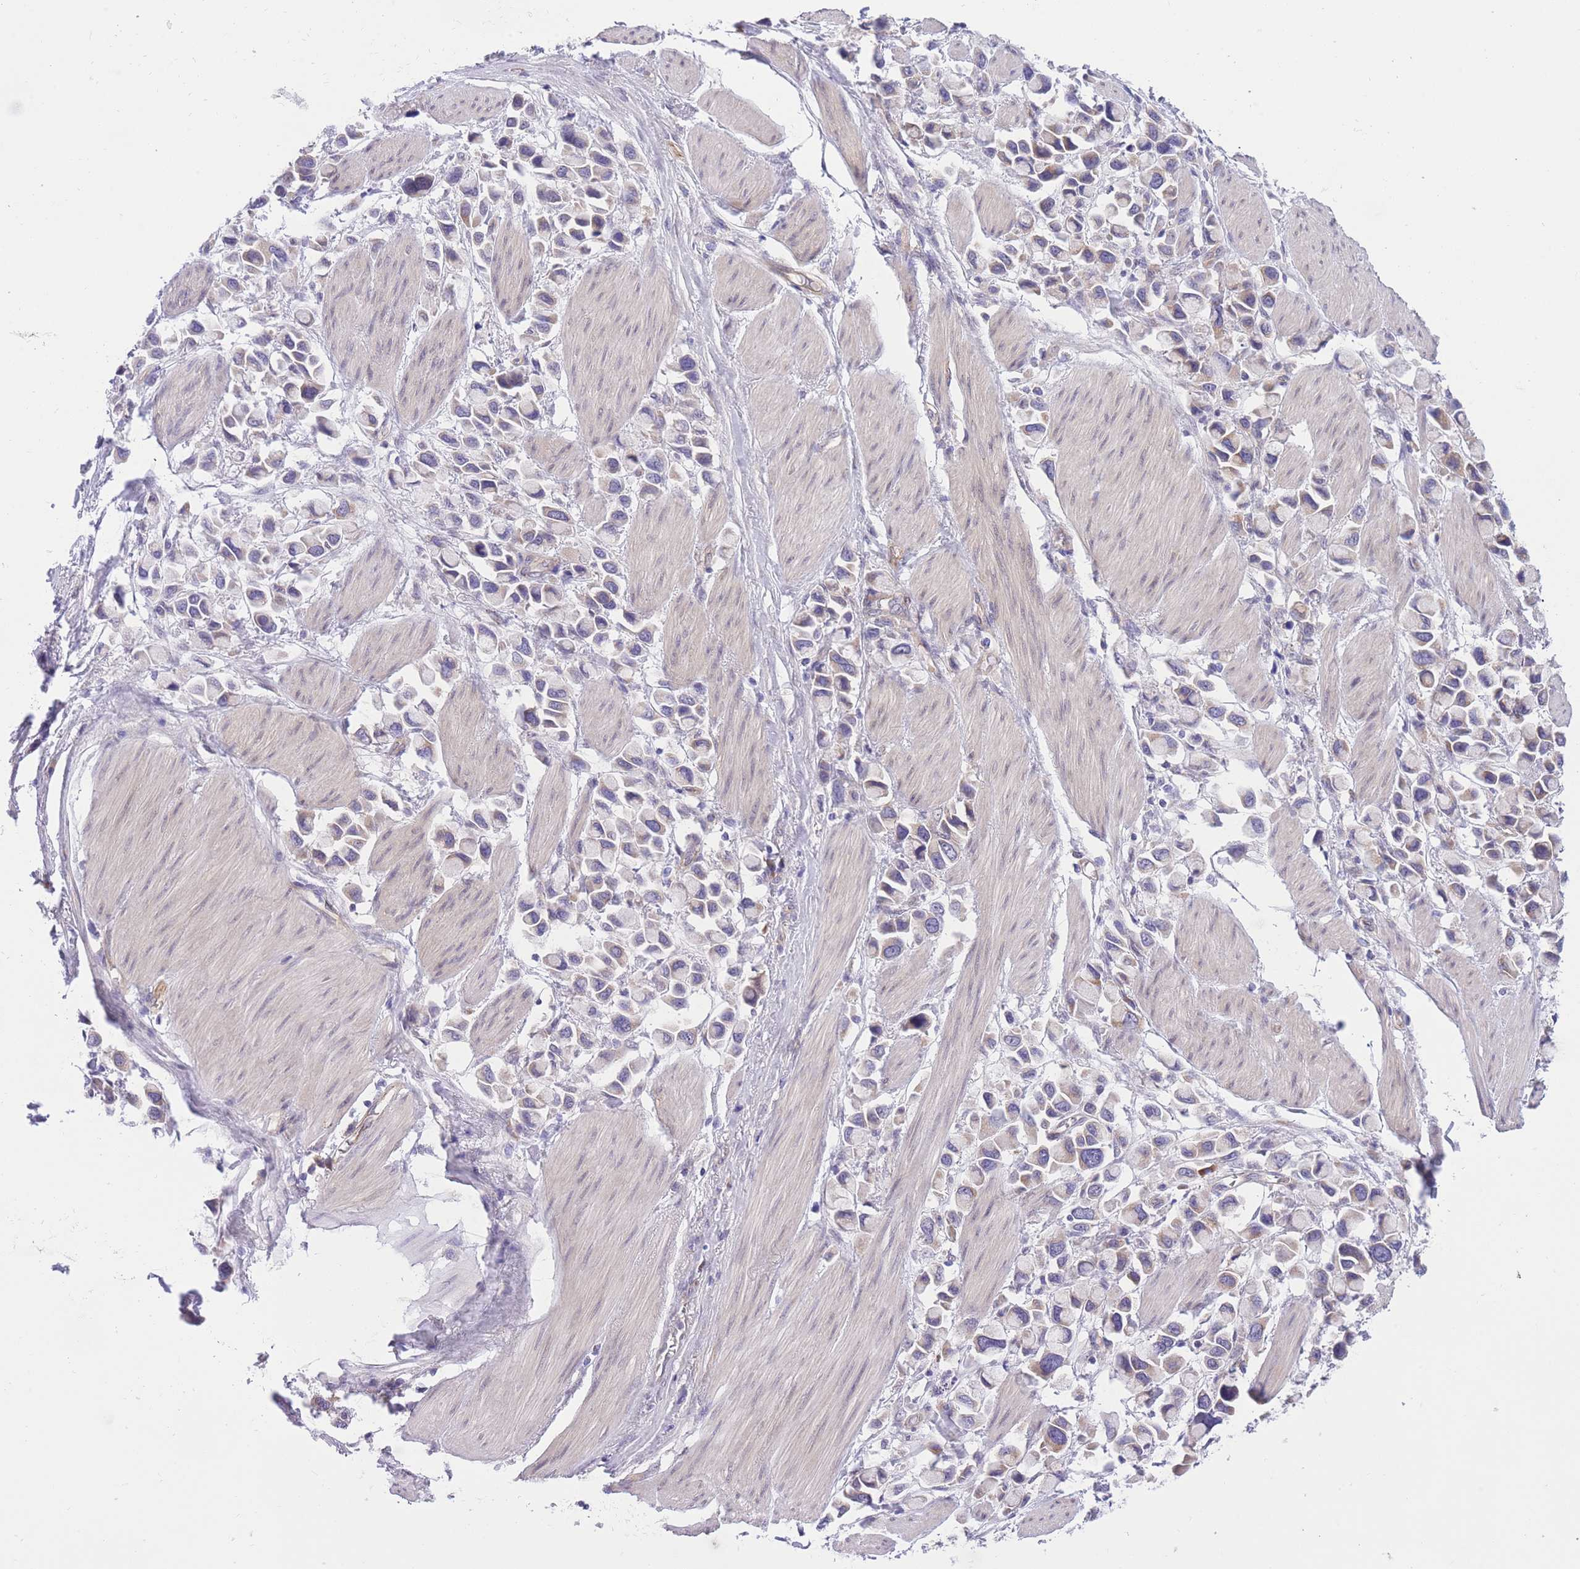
{"staining": {"intensity": "weak", "quantity": "<25%", "location": "cytoplasmic/membranous"}, "tissue": "stomach cancer", "cell_type": "Tumor cells", "image_type": "cancer", "snomed": [{"axis": "morphology", "description": "Adenocarcinoma, NOS"}, {"axis": "topography", "description": "Stomach"}], "caption": "The histopathology image reveals no significant positivity in tumor cells of stomach cancer (adenocarcinoma).", "gene": "WWOX", "patient": {"sex": "female", "age": 81}}